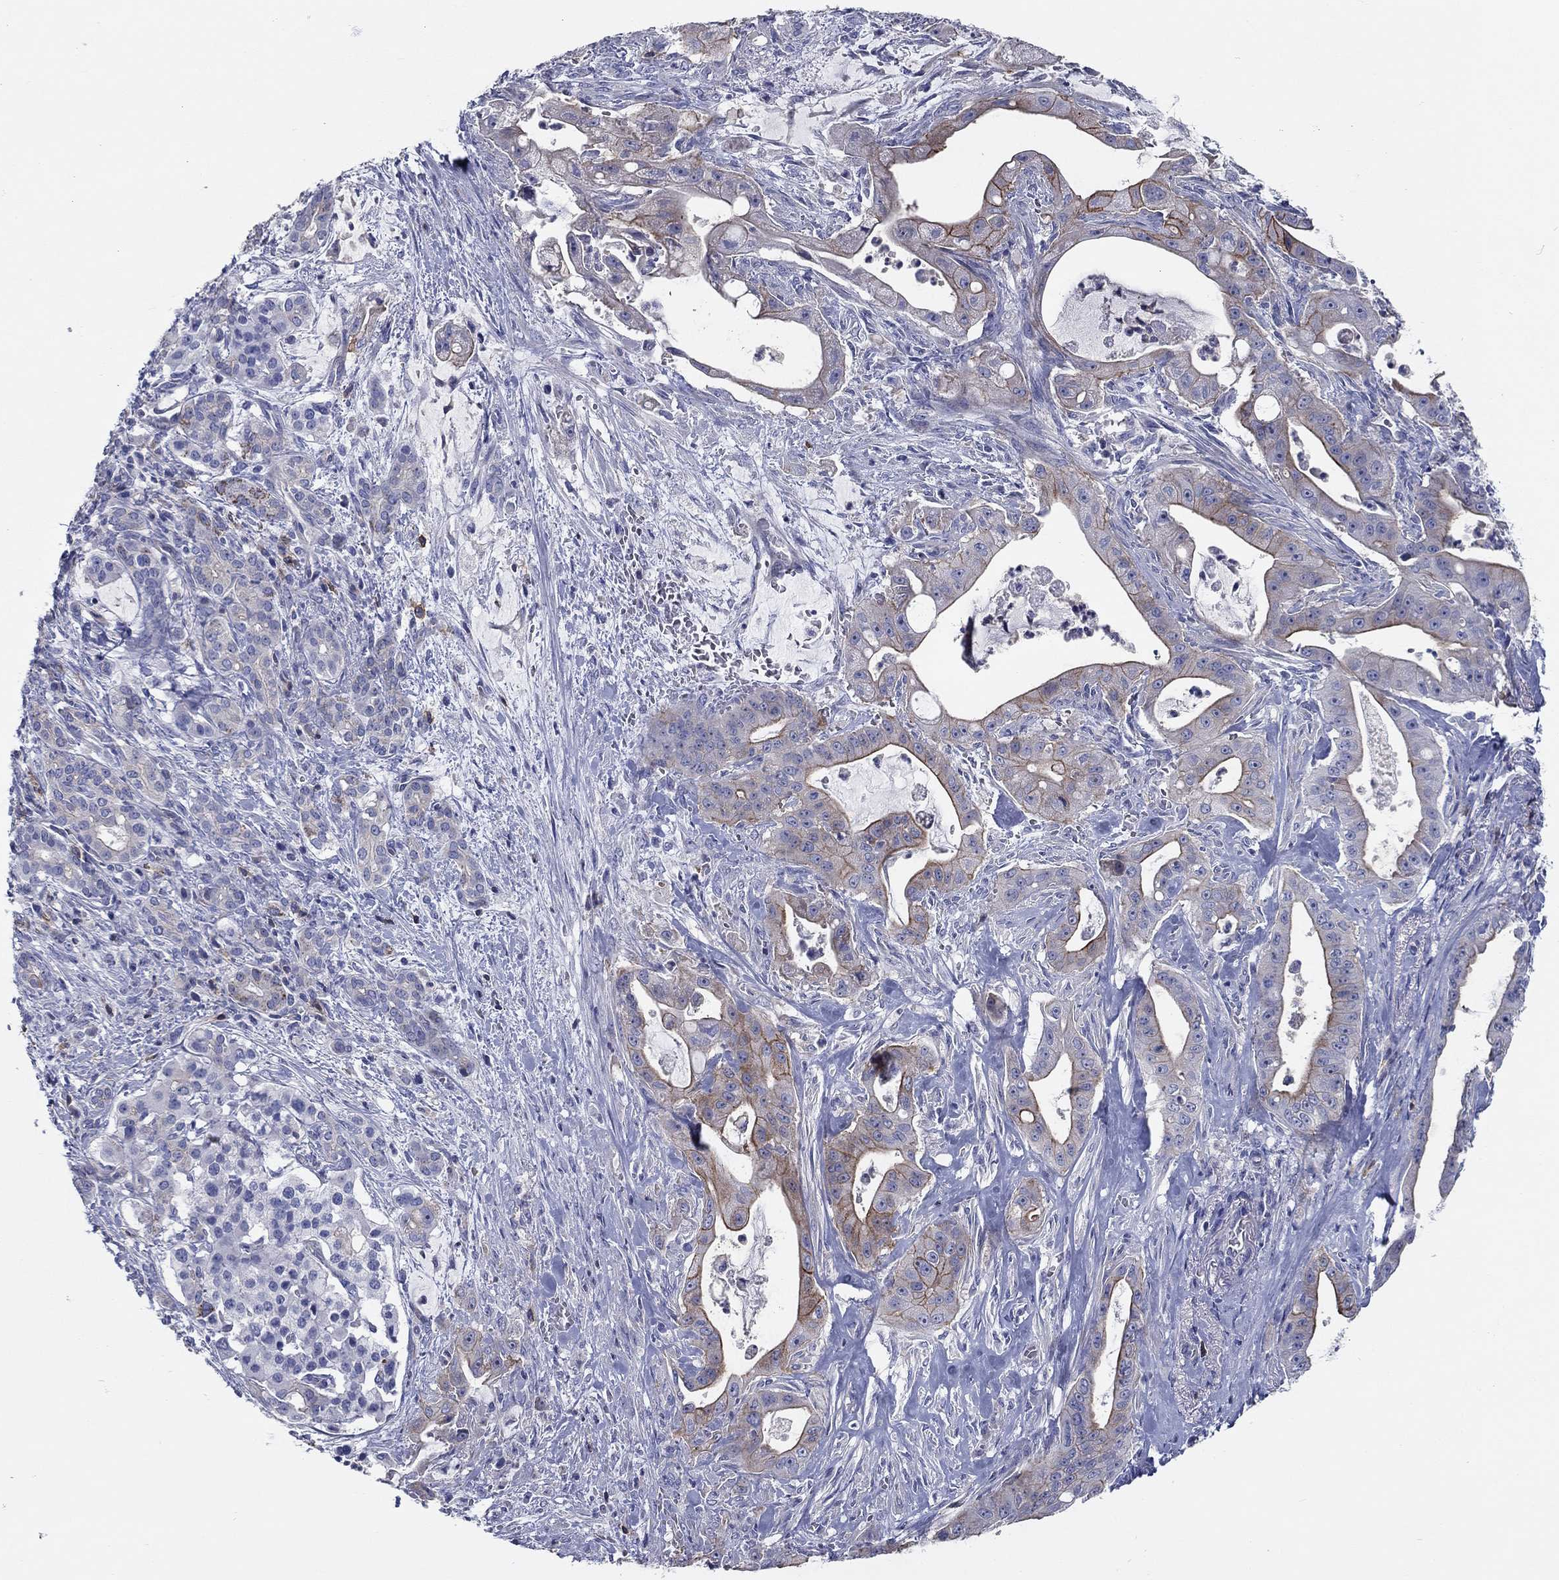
{"staining": {"intensity": "strong", "quantity": "<25%", "location": "cytoplasmic/membranous"}, "tissue": "pancreatic cancer", "cell_type": "Tumor cells", "image_type": "cancer", "snomed": [{"axis": "morphology", "description": "Normal tissue, NOS"}, {"axis": "morphology", "description": "Inflammation, NOS"}, {"axis": "morphology", "description": "Adenocarcinoma, NOS"}, {"axis": "topography", "description": "Pancreas"}], "caption": "An image of human pancreatic cancer stained for a protein reveals strong cytoplasmic/membranous brown staining in tumor cells. (Stains: DAB (3,3'-diaminobenzidine) in brown, nuclei in blue, Microscopy: brightfield microscopy at high magnification).", "gene": "SIT1", "patient": {"sex": "male", "age": 57}}